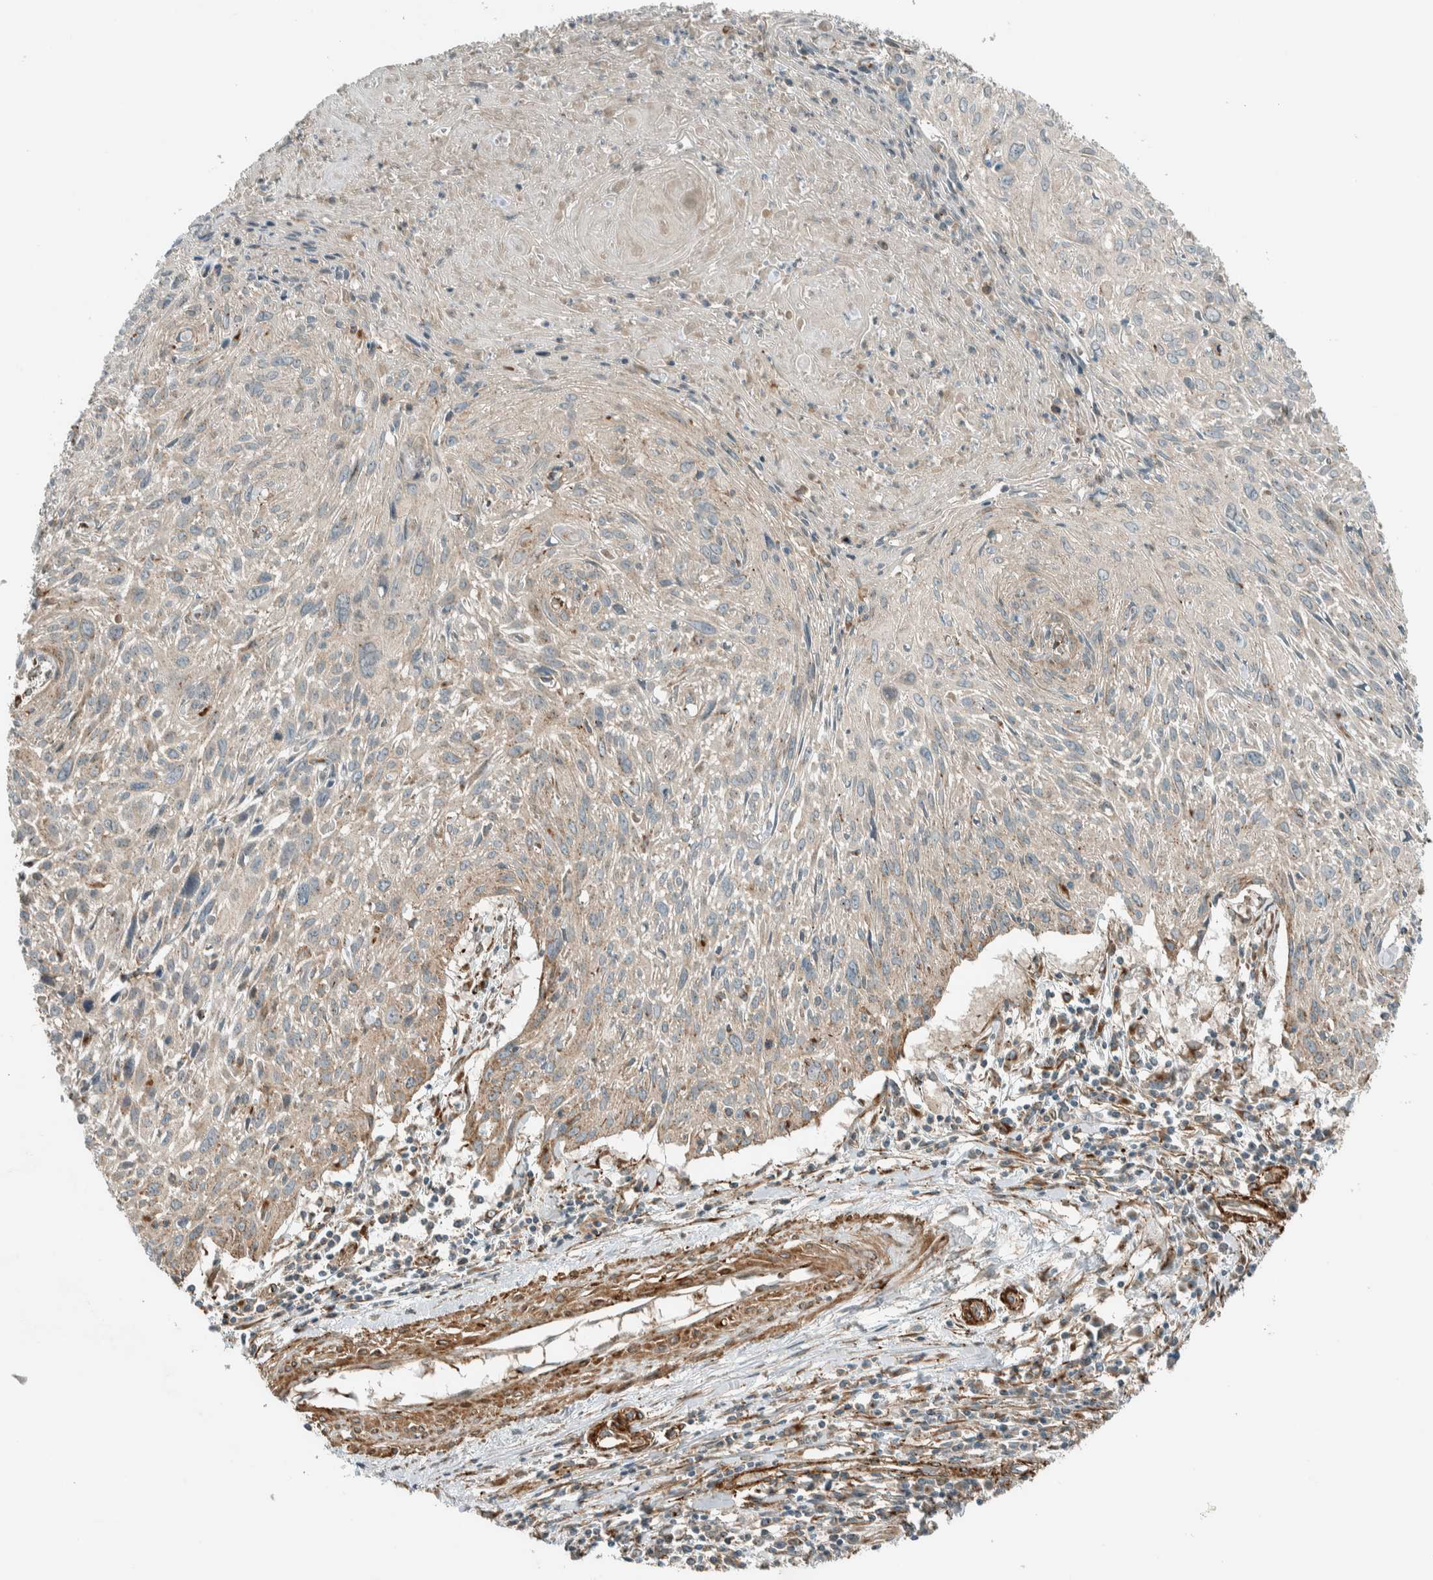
{"staining": {"intensity": "weak", "quantity": "<25%", "location": "cytoplasmic/membranous"}, "tissue": "cervical cancer", "cell_type": "Tumor cells", "image_type": "cancer", "snomed": [{"axis": "morphology", "description": "Squamous cell carcinoma, NOS"}, {"axis": "topography", "description": "Cervix"}], "caption": "Protein analysis of cervical cancer shows no significant expression in tumor cells.", "gene": "EXOC7", "patient": {"sex": "female", "age": 51}}